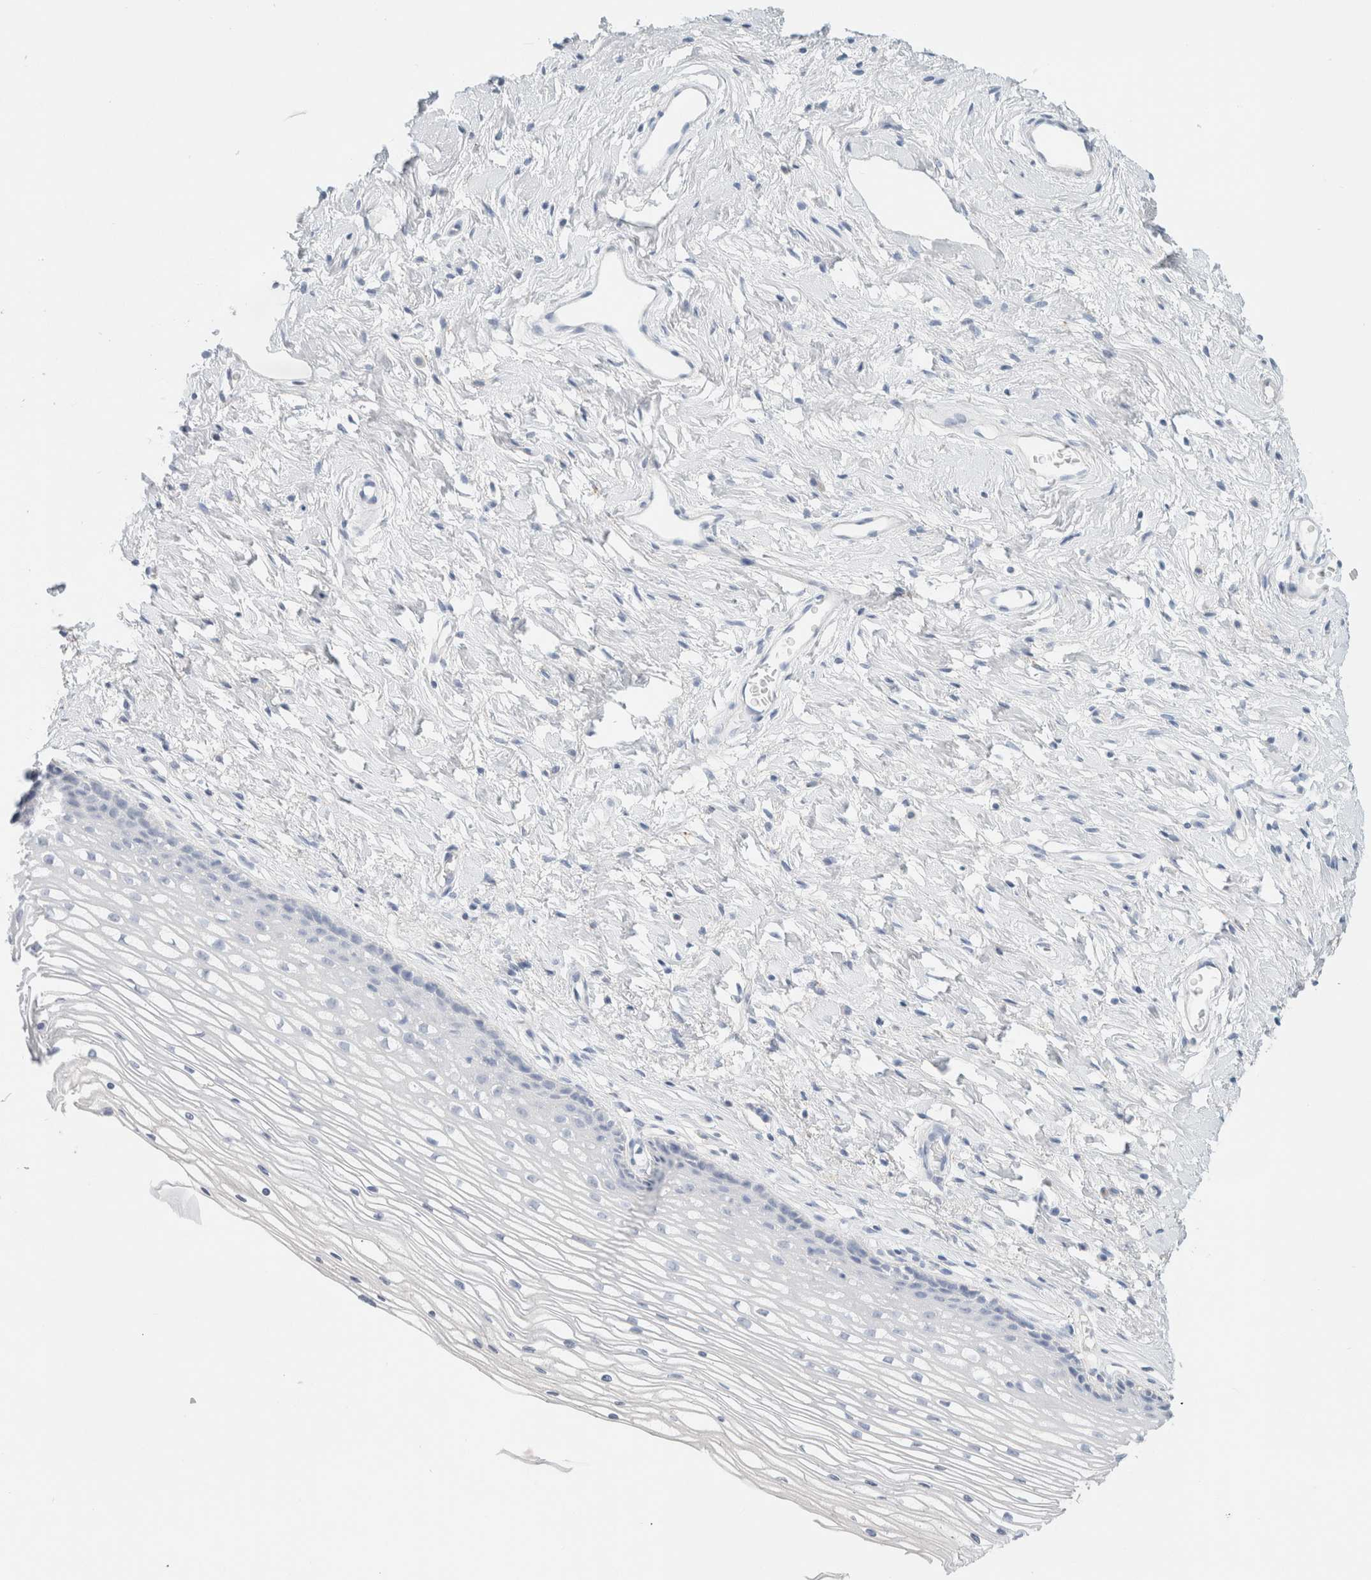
{"staining": {"intensity": "negative", "quantity": "none", "location": "none"}, "tissue": "cervix", "cell_type": "Glandular cells", "image_type": "normal", "snomed": [{"axis": "morphology", "description": "Normal tissue, NOS"}, {"axis": "topography", "description": "Cervix"}], "caption": "A photomicrograph of human cervix is negative for staining in glandular cells. The staining is performed using DAB (3,3'-diaminobenzidine) brown chromogen with nuclei counter-stained in using hematoxylin.", "gene": "CPQ", "patient": {"sex": "female", "age": 77}}